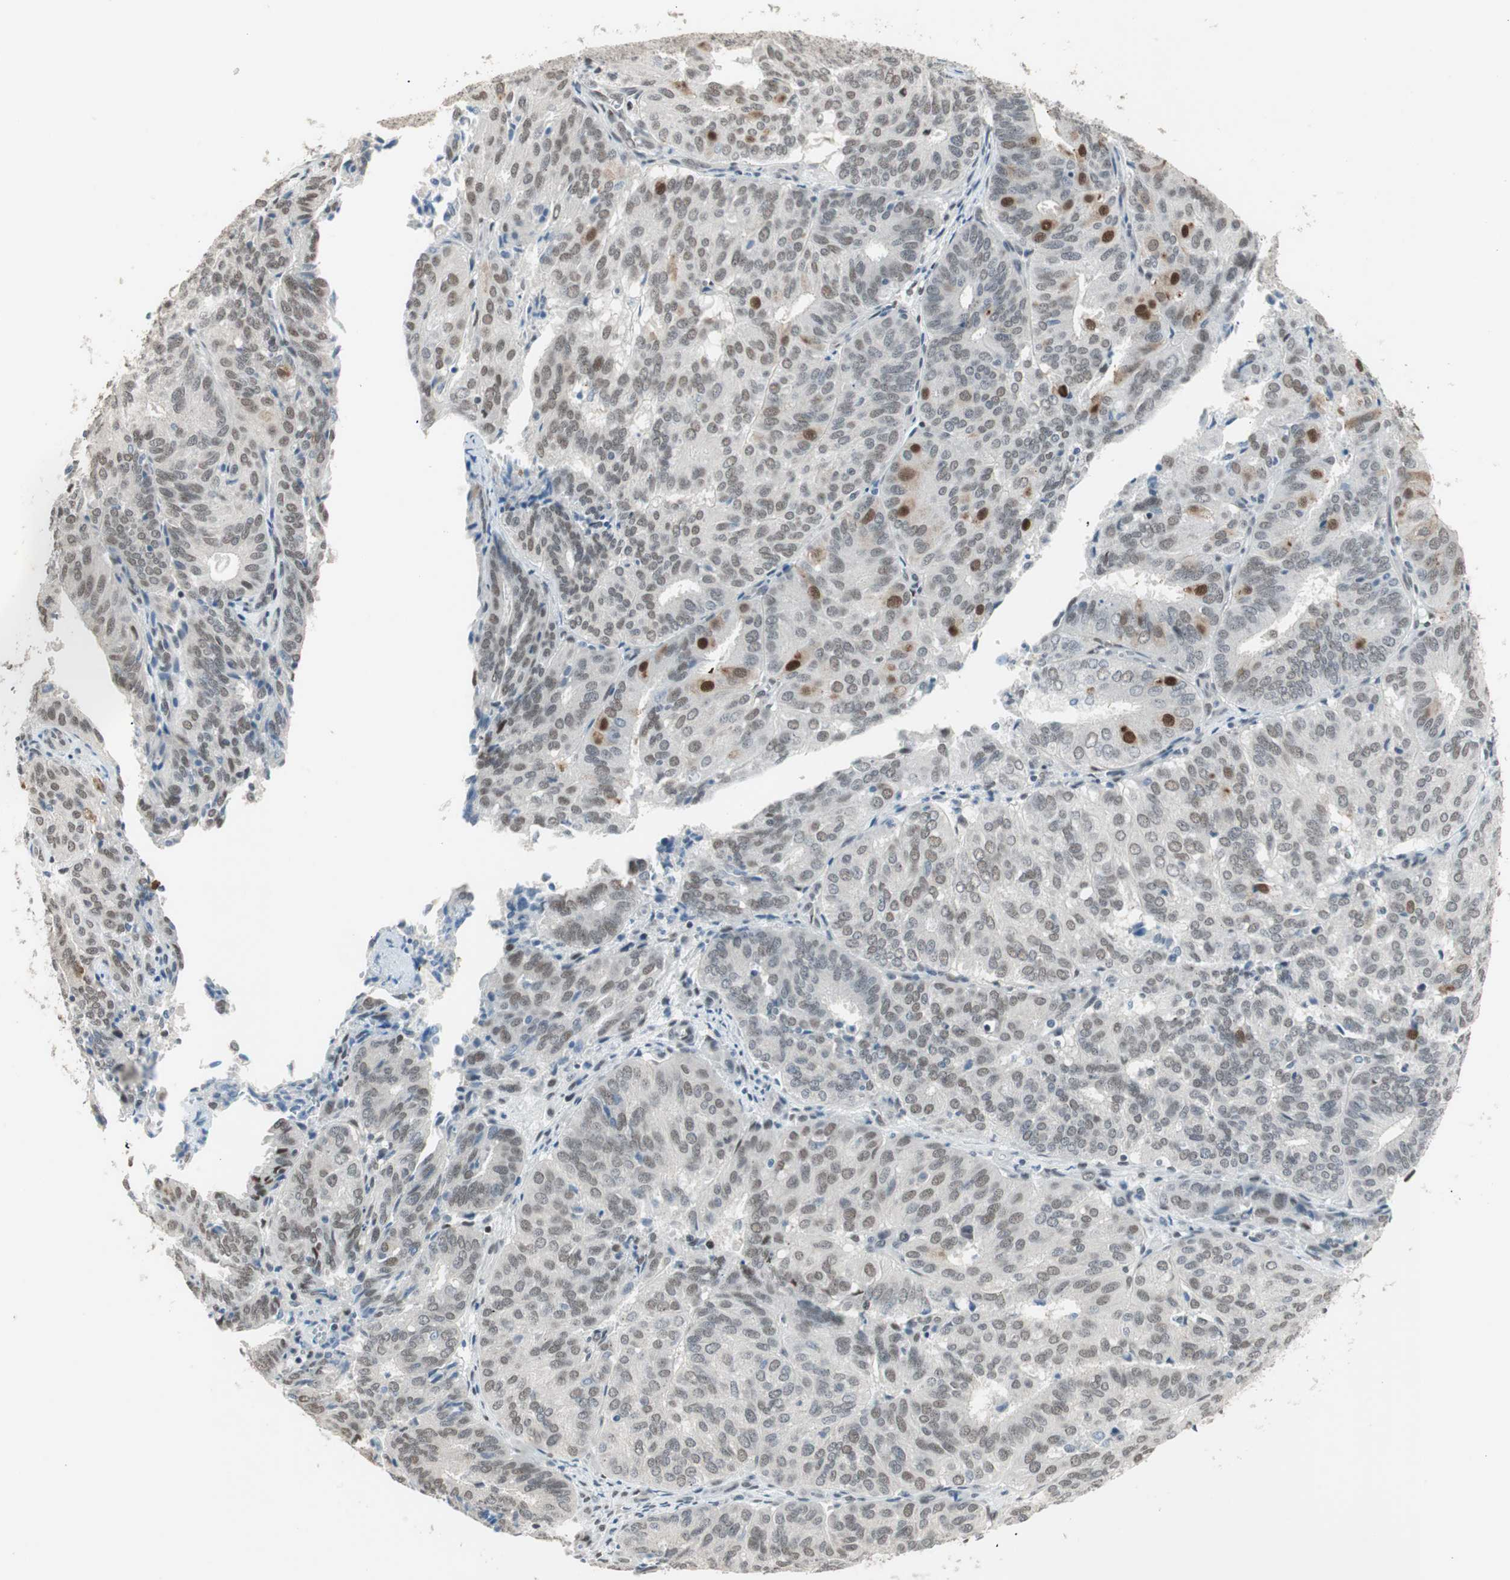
{"staining": {"intensity": "weak", "quantity": "<25%", "location": "cytoplasmic/membranous,nuclear"}, "tissue": "endometrial cancer", "cell_type": "Tumor cells", "image_type": "cancer", "snomed": [{"axis": "morphology", "description": "Adenocarcinoma, NOS"}, {"axis": "topography", "description": "Uterus"}], "caption": "Immunohistochemistry (IHC) of human endometrial cancer (adenocarcinoma) demonstrates no staining in tumor cells.", "gene": "ZBTB17", "patient": {"sex": "female", "age": 60}}